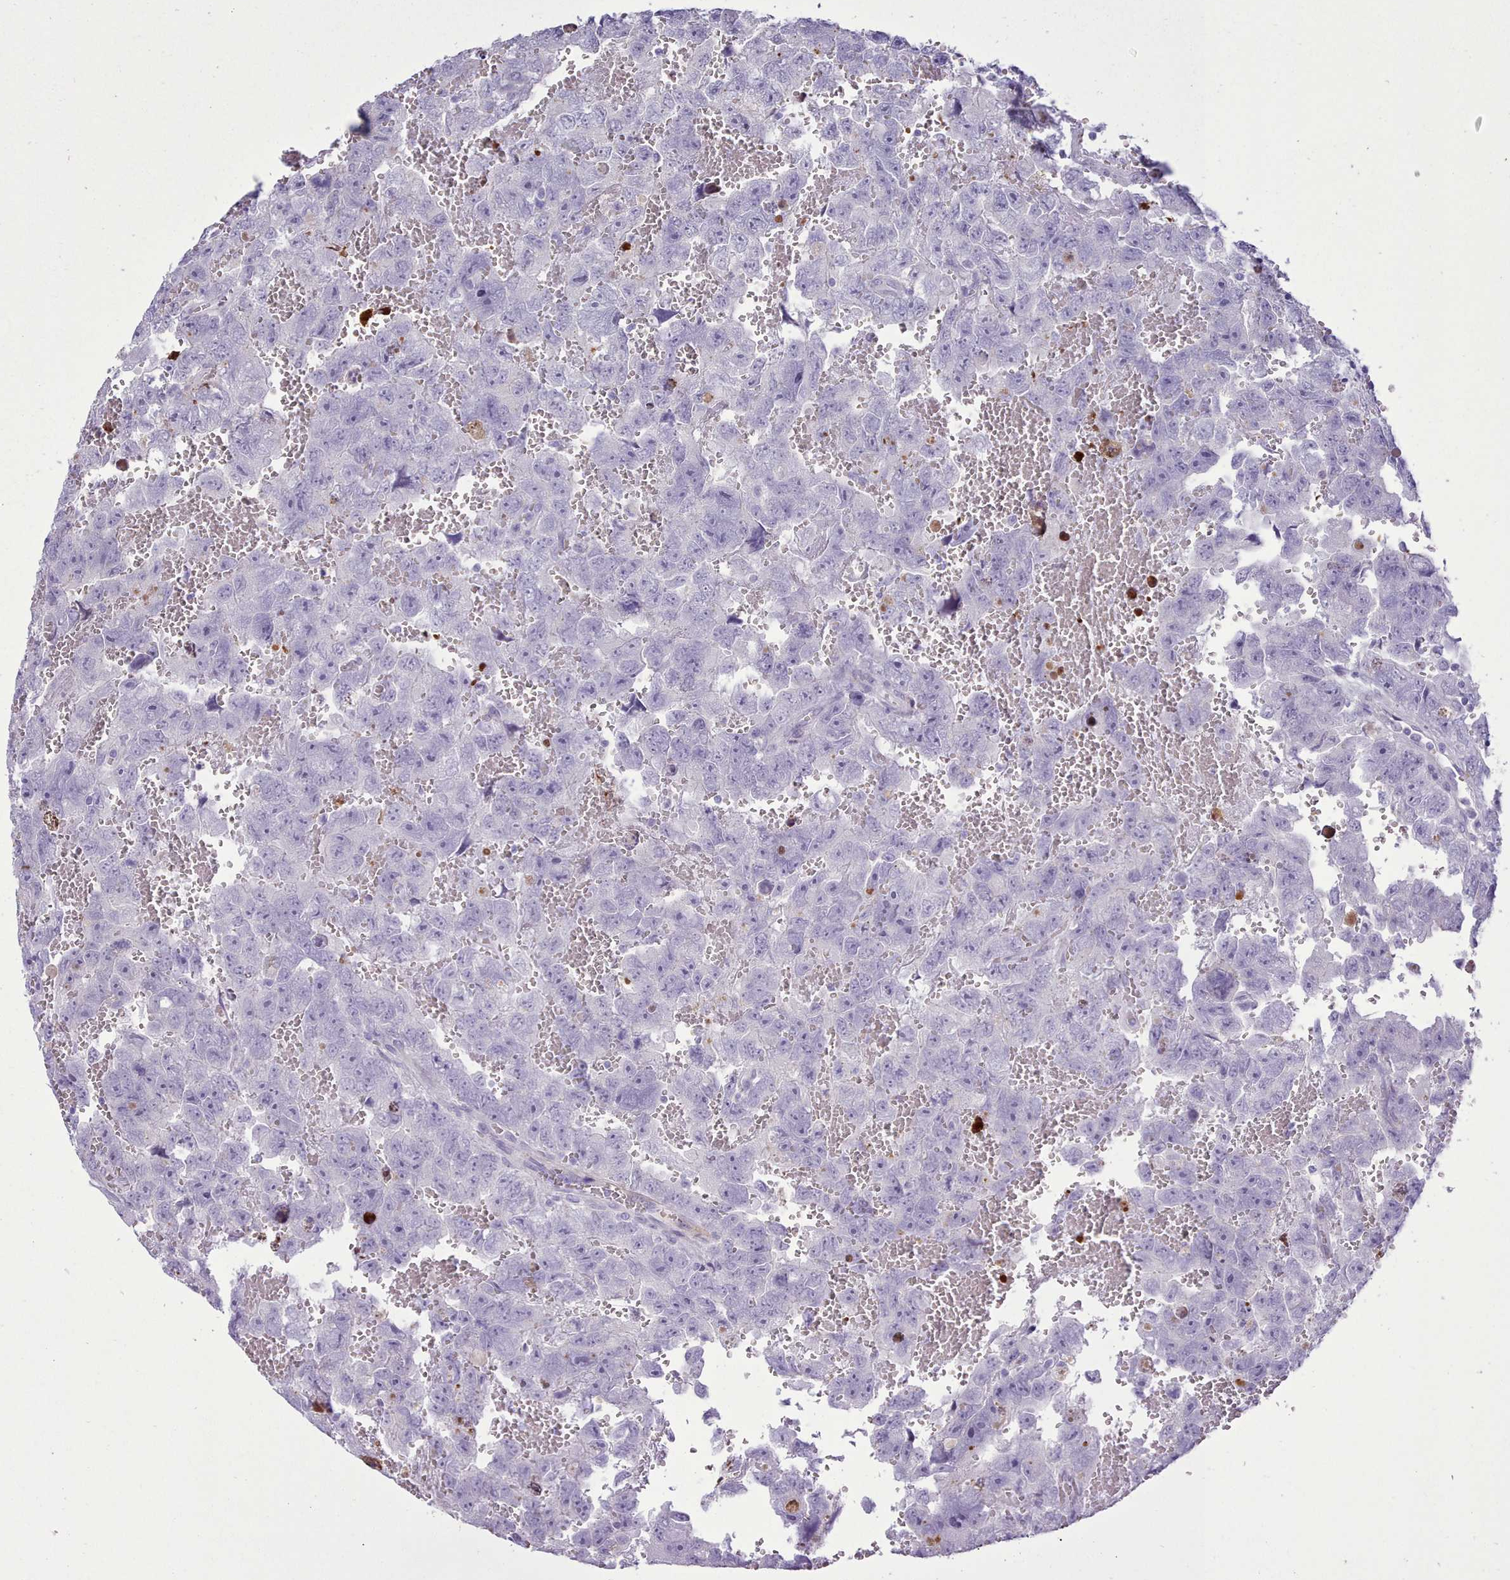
{"staining": {"intensity": "negative", "quantity": "none", "location": "none"}, "tissue": "testis cancer", "cell_type": "Tumor cells", "image_type": "cancer", "snomed": [{"axis": "morphology", "description": "Carcinoma, Embryonal, NOS"}, {"axis": "topography", "description": "Testis"}], "caption": "Tumor cells are negative for protein expression in human testis embryonal carcinoma. (Stains: DAB IHC with hematoxylin counter stain, Microscopy: brightfield microscopy at high magnification).", "gene": "SRD5A1", "patient": {"sex": "male", "age": 45}}